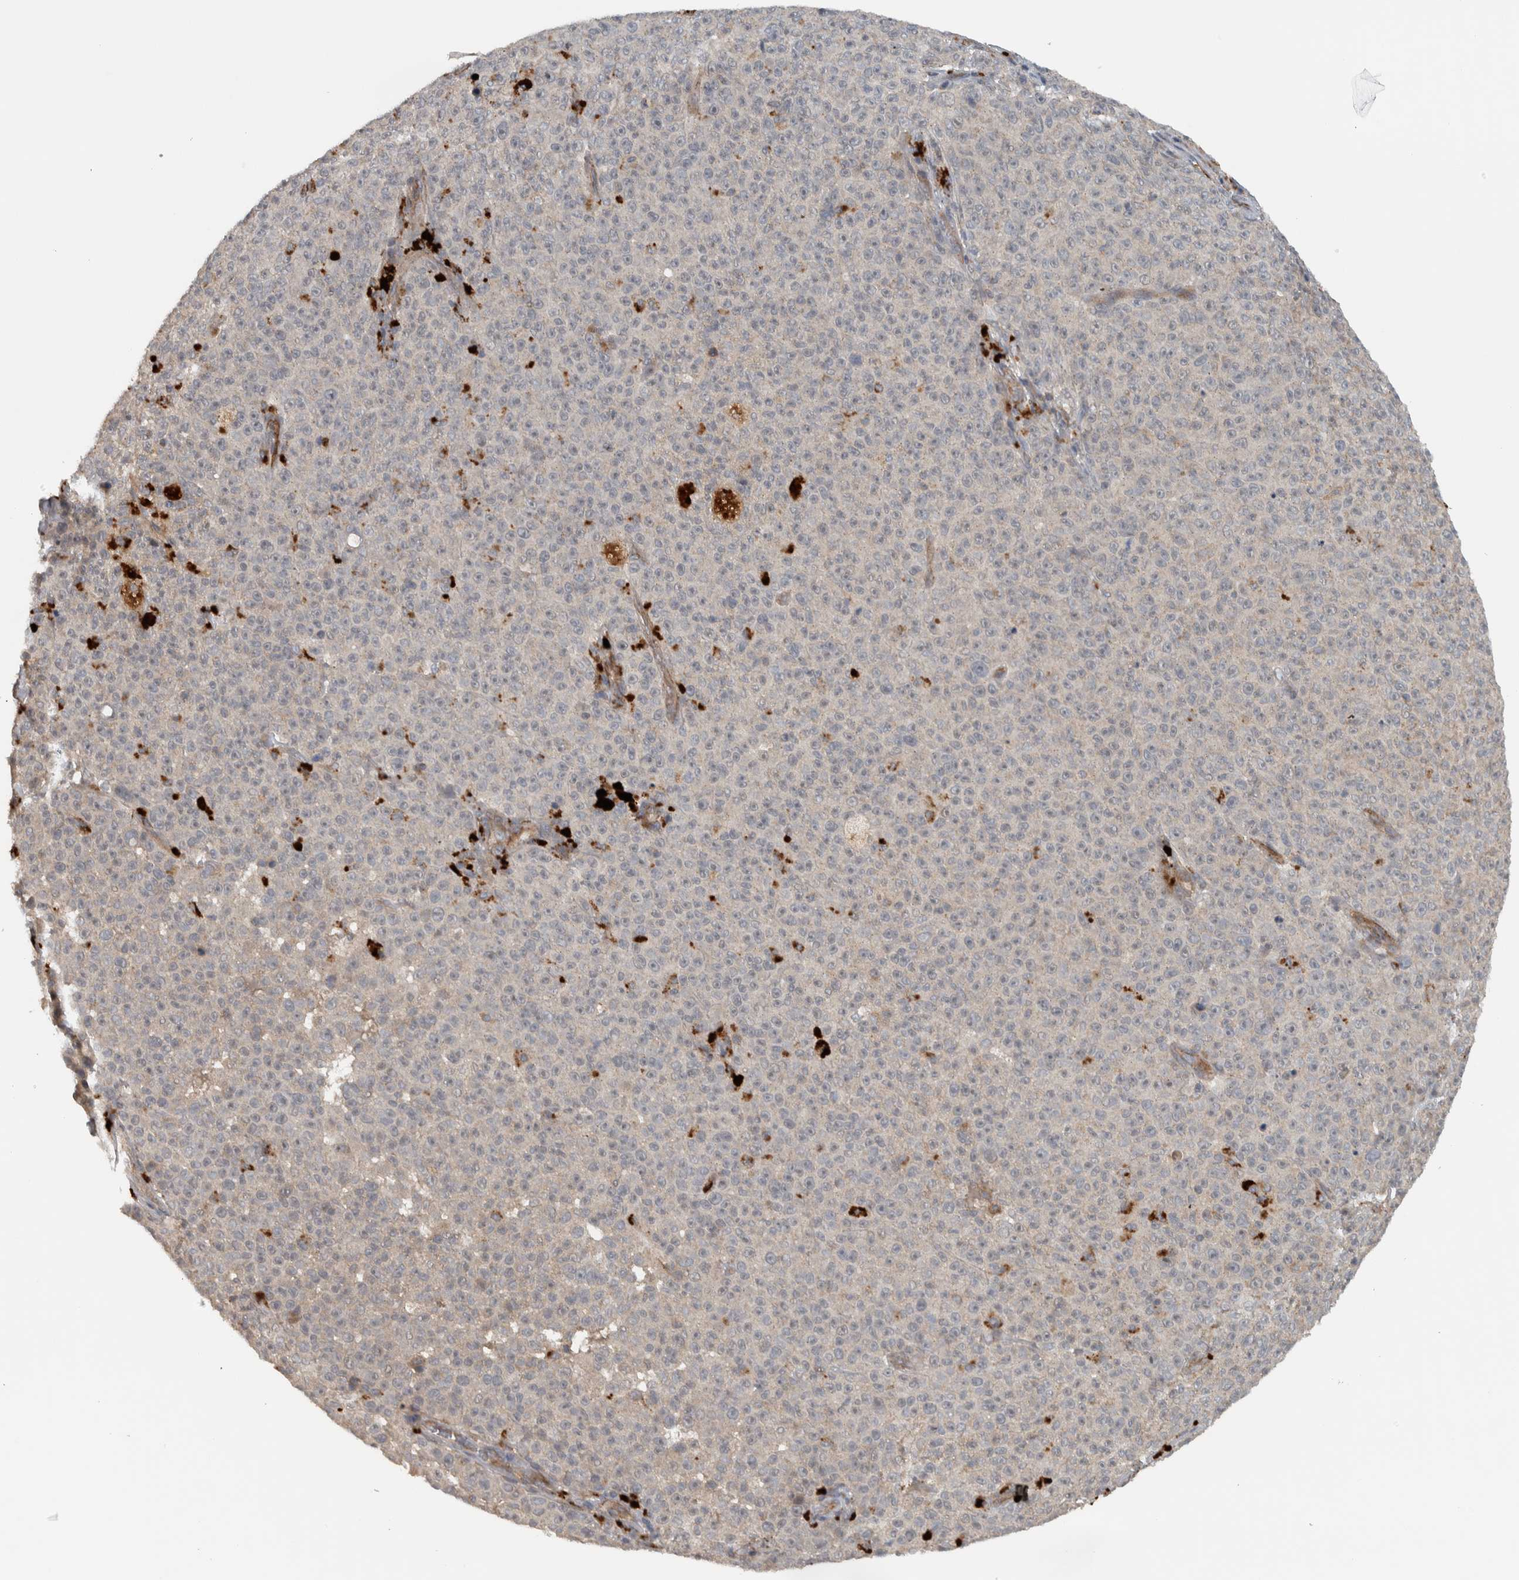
{"staining": {"intensity": "weak", "quantity": "<25%", "location": "cytoplasmic/membranous"}, "tissue": "melanoma", "cell_type": "Tumor cells", "image_type": "cancer", "snomed": [{"axis": "morphology", "description": "Malignant melanoma, NOS"}, {"axis": "topography", "description": "Skin"}], "caption": "Malignant melanoma stained for a protein using IHC shows no staining tumor cells.", "gene": "LBHD1", "patient": {"sex": "female", "age": 82}}